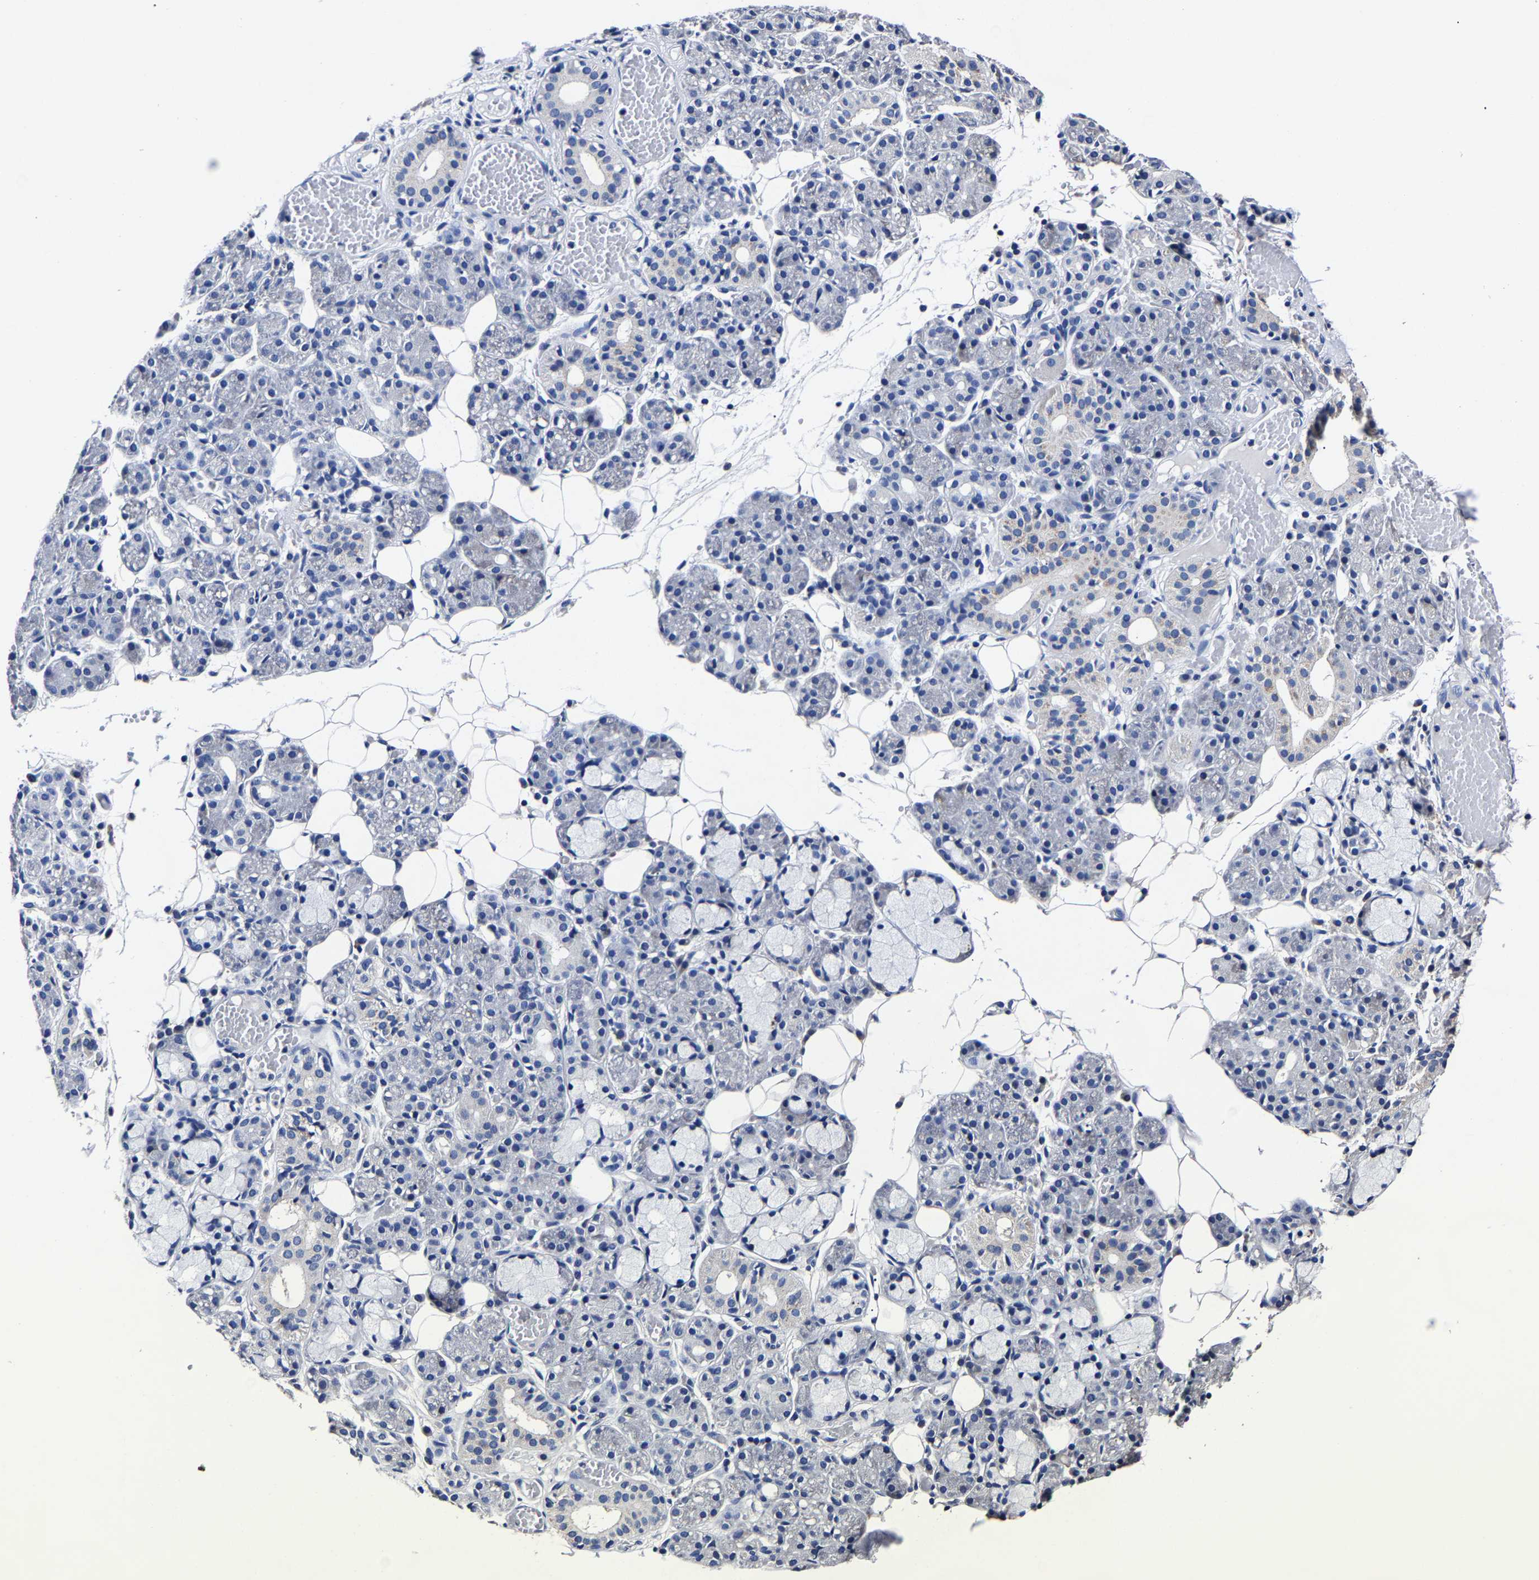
{"staining": {"intensity": "negative", "quantity": "none", "location": "none"}, "tissue": "salivary gland", "cell_type": "Glandular cells", "image_type": "normal", "snomed": [{"axis": "morphology", "description": "Normal tissue, NOS"}, {"axis": "topography", "description": "Salivary gland"}], "caption": "This is an IHC micrograph of benign salivary gland. There is no expression in glandular cells.", "gene": "AKAP4", "patient": {"sex": "male", "age": 63}}